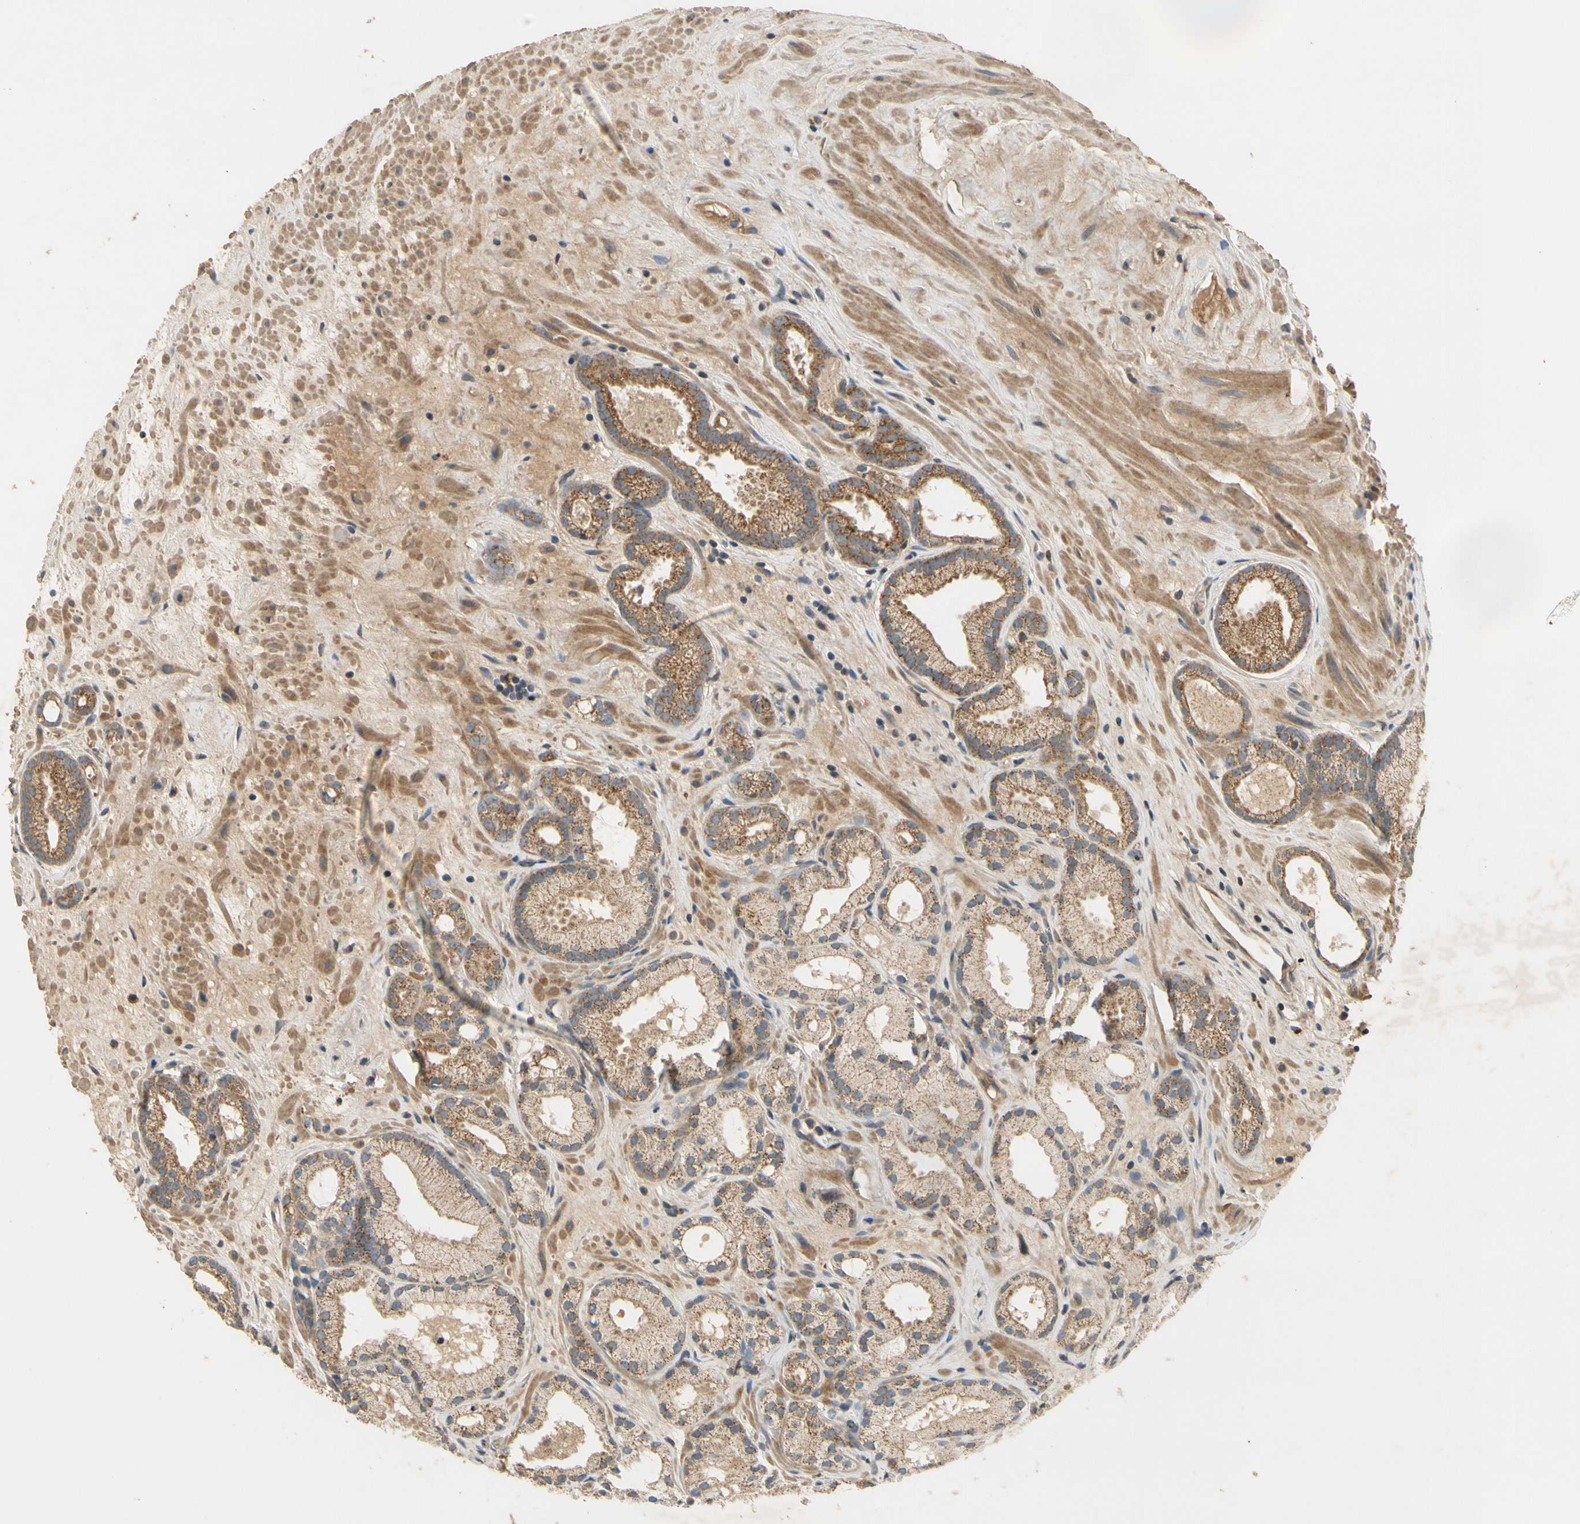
{"staining": {"intensity": "weak", "quantity": ">75%", "location": "cytoplasmic/membranous"}, "tissue": "prostate cancer", "cell_type": "Tumor cells", "image_type": "cancer", "snomed": [{"axis": "morphology", "description": "Adenocarcinoma, Low grade"}, {"axis": "topography", "description": "Prostate"}], "caption": "Immunohistochemical staining of prostate cancer shows low levels of weak cytoplasmic/membranous positivity in approximately >75% of tumor cells. The staining is performed using DAB (3,3'-diaminobenzidine) brown chromogen to label protein expression. The nuclei are counter-stained blue using hematoxylin.", "gene": "ALKBH3", "patient": {"sex": "male", "age": 57}}